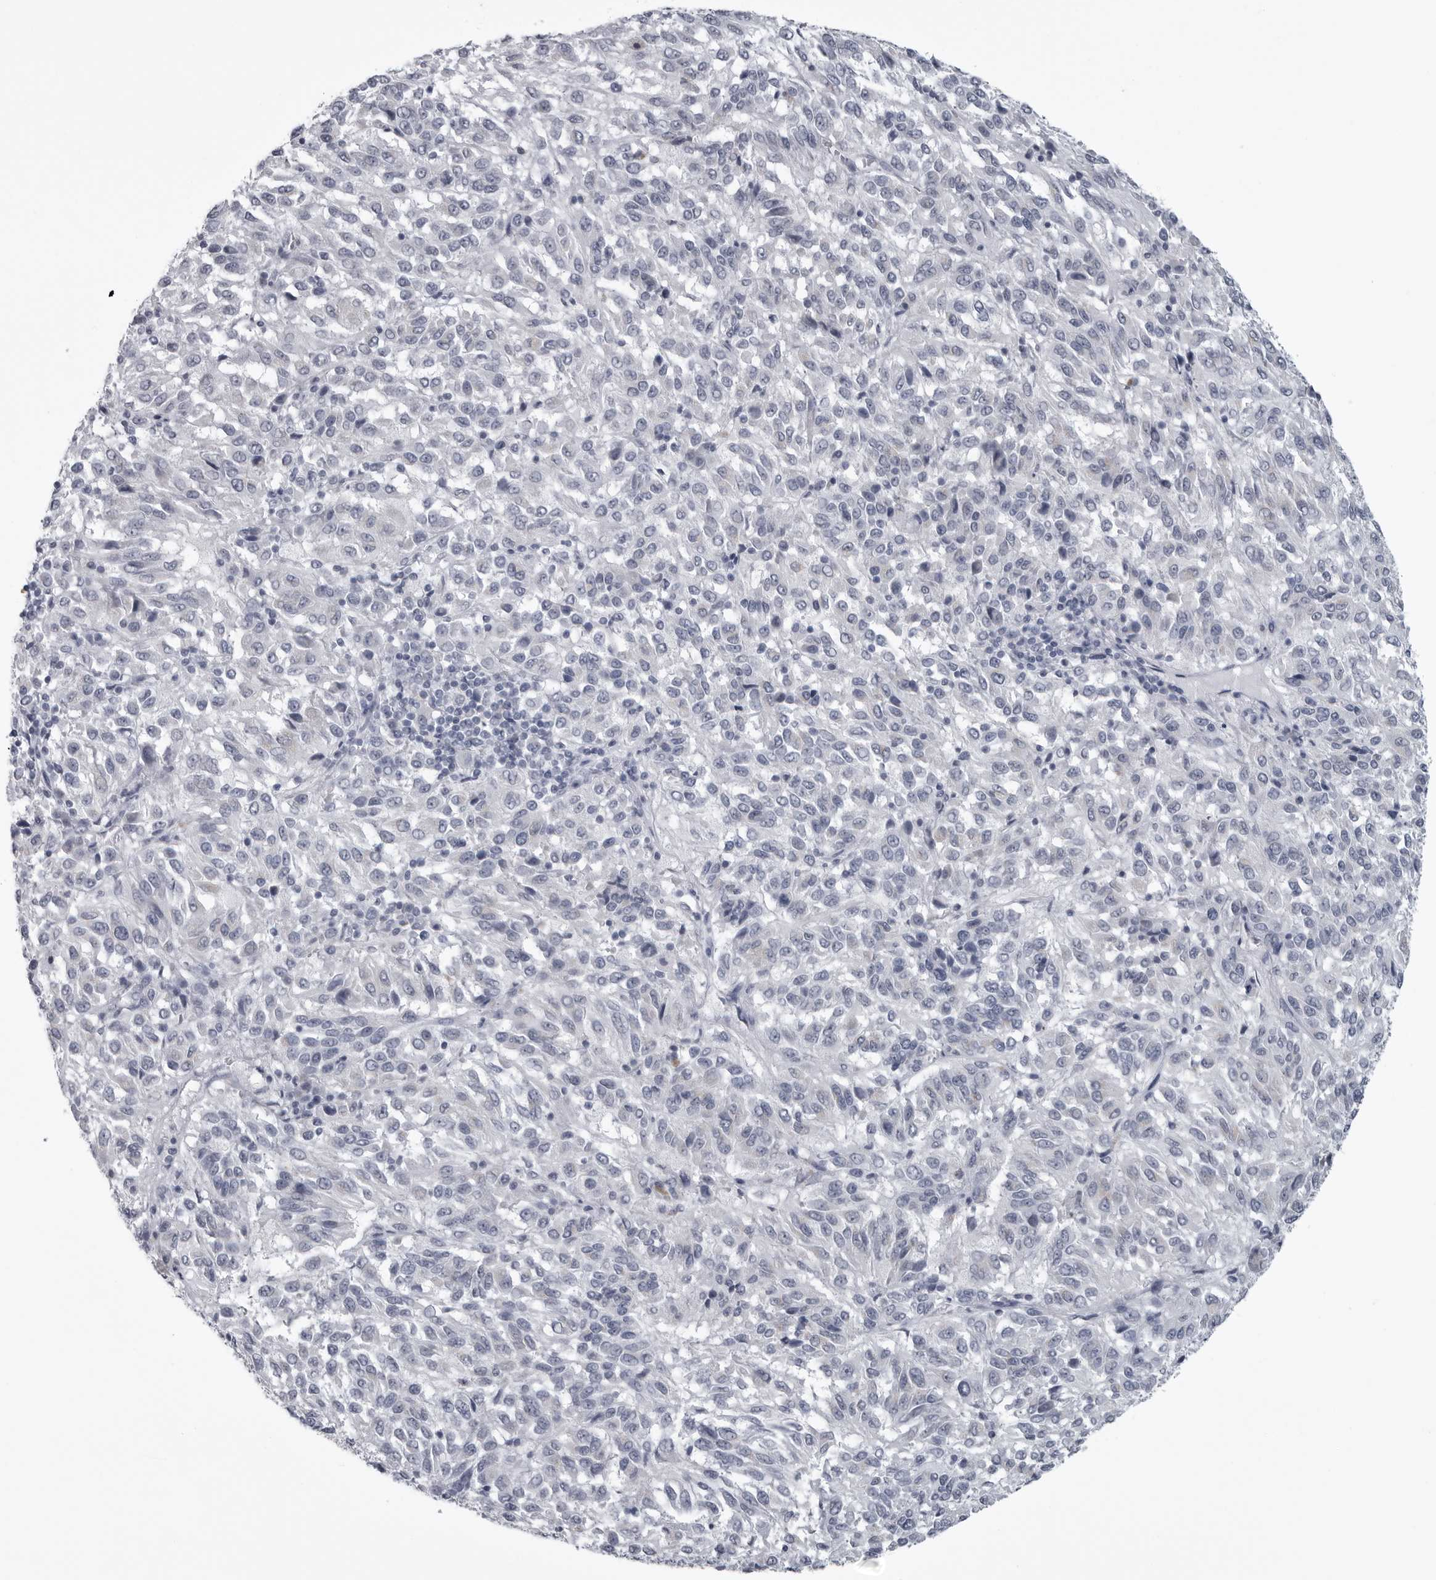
{"staining": {"intensity": "negative", "quantity": "none", "location": "none"}, "tissue": "melanoma", "cell_type": "Tumor cells", "image_type": "cancer", "snomed": [{"axis": "morphology", "description": "Malignant melanoma, Metastatic site"}, {"axis": "topography", "description": "Lung"}], "caption": "Histopathology image shows no significant protein staining in tumor cells of malignant melanoma (metastatic site).", "gene": "MYOC", "patient": {"sex": "male", "age": 64}}